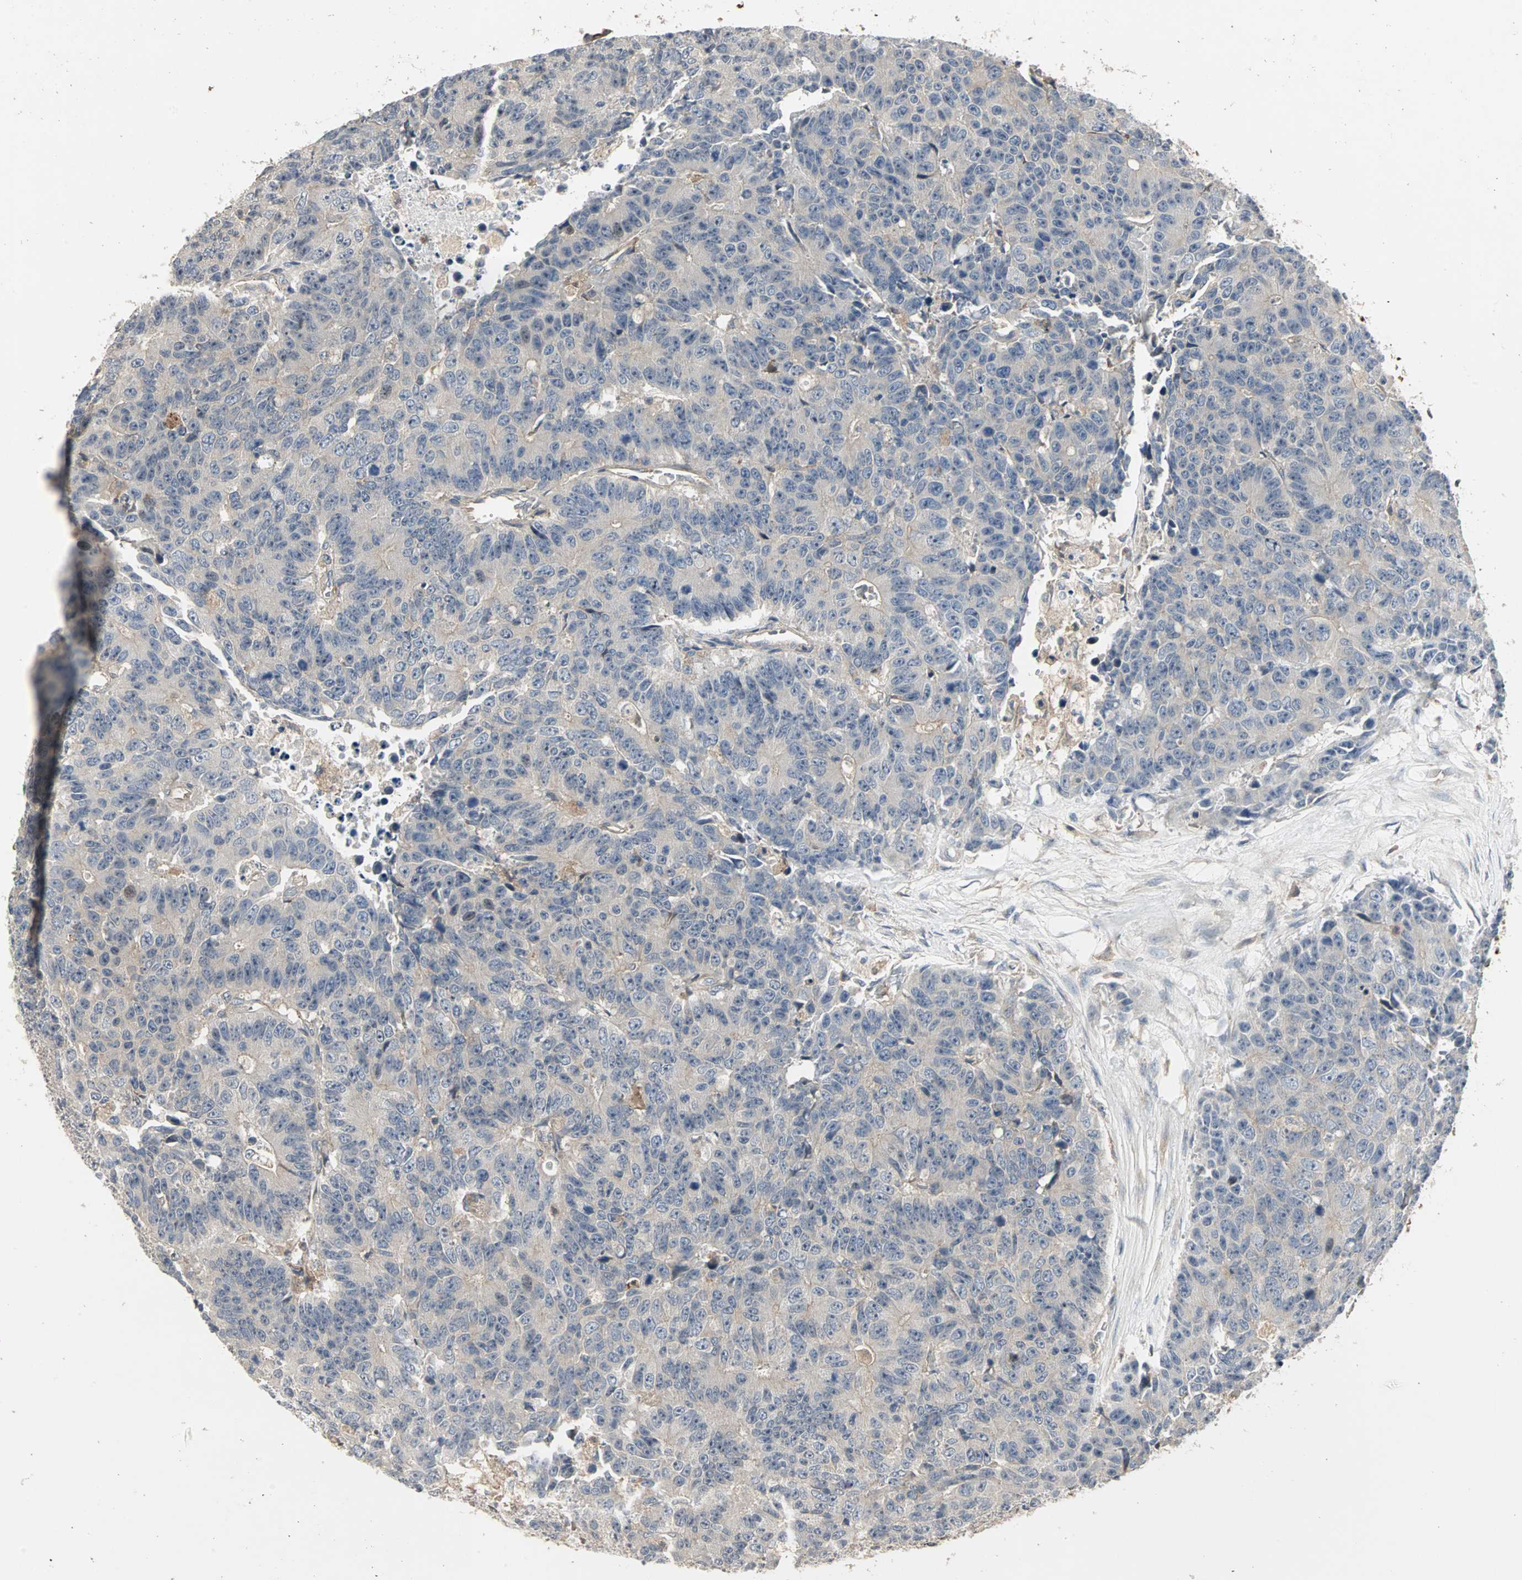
{"staining": {"intensity": "weak", "quantity": ">75%", "location": "cytoplasmic/membranous"}, "tissue": "colorectal cancer", "cell_type": "Tumor cells", "image_type": "cancer", "snomed": [{"axis": "morphology", "description": "Adenocarcinoma, NOS"}, {"axis": "topography", "description": "Colon"}], "caption": "Immunohistochemistry (IHC) of adenocarcinoma (colorectal) displays low levels of weak cytoplasmic/membranous expression in about >75% of tumor cells.", "gene": "GNAI2", "patient": {"sex": "female", "age": 86}}